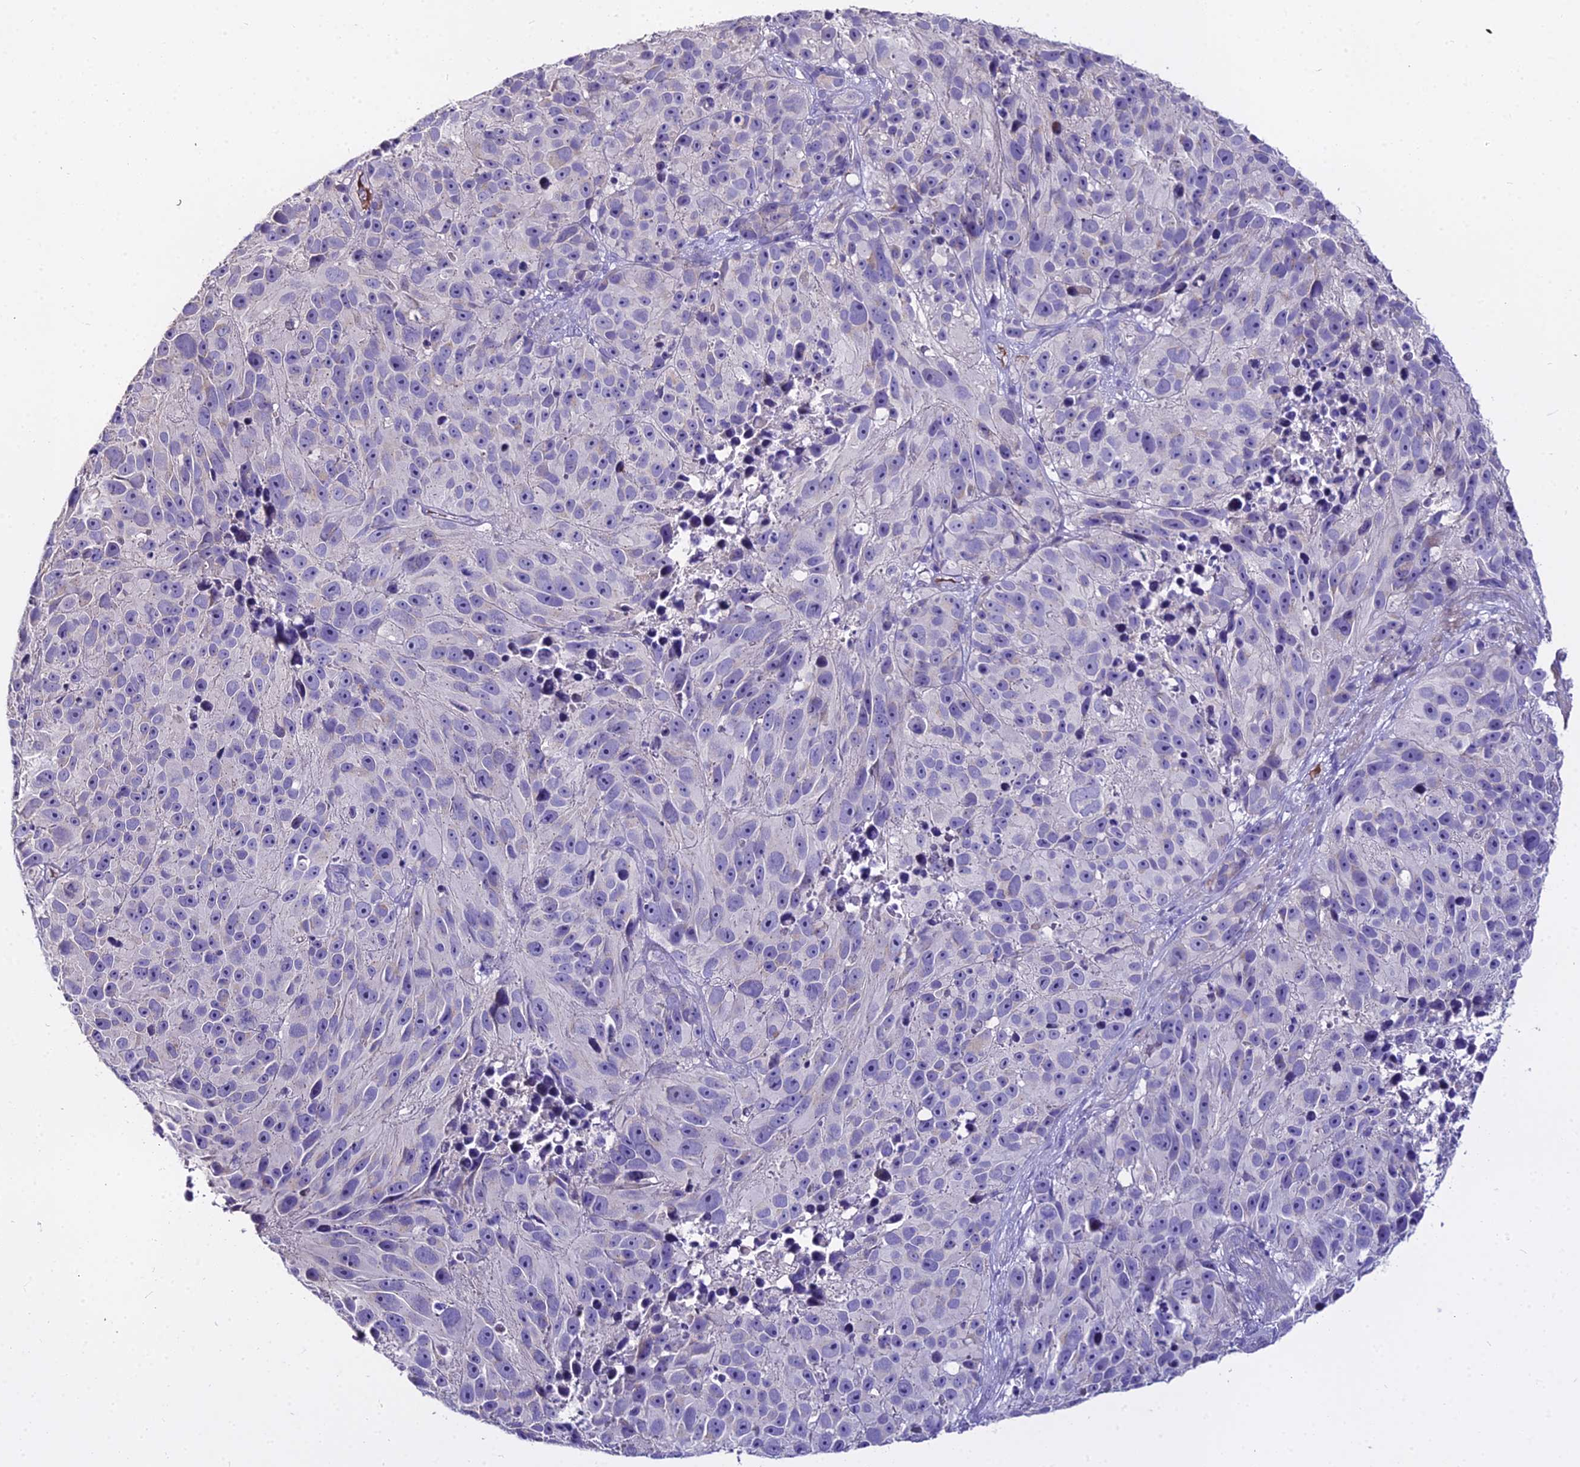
{"staining": {"intensity": "negative", "quantity": "none", "location": "none"}, "tissue": "melanoma", "cell_type": "Tumor cells", "image_type": "cancer", "snomed": [{"axis": "morphology", "description": "Malignant melanoma, NOS"}, {"axis": "topography", "description": "Skin"}], "caption": "Tumor cells show no significant protein positivity in melanoma.", "gene": "GLYAT", "patient": {"sex": "male", "age": 84}}